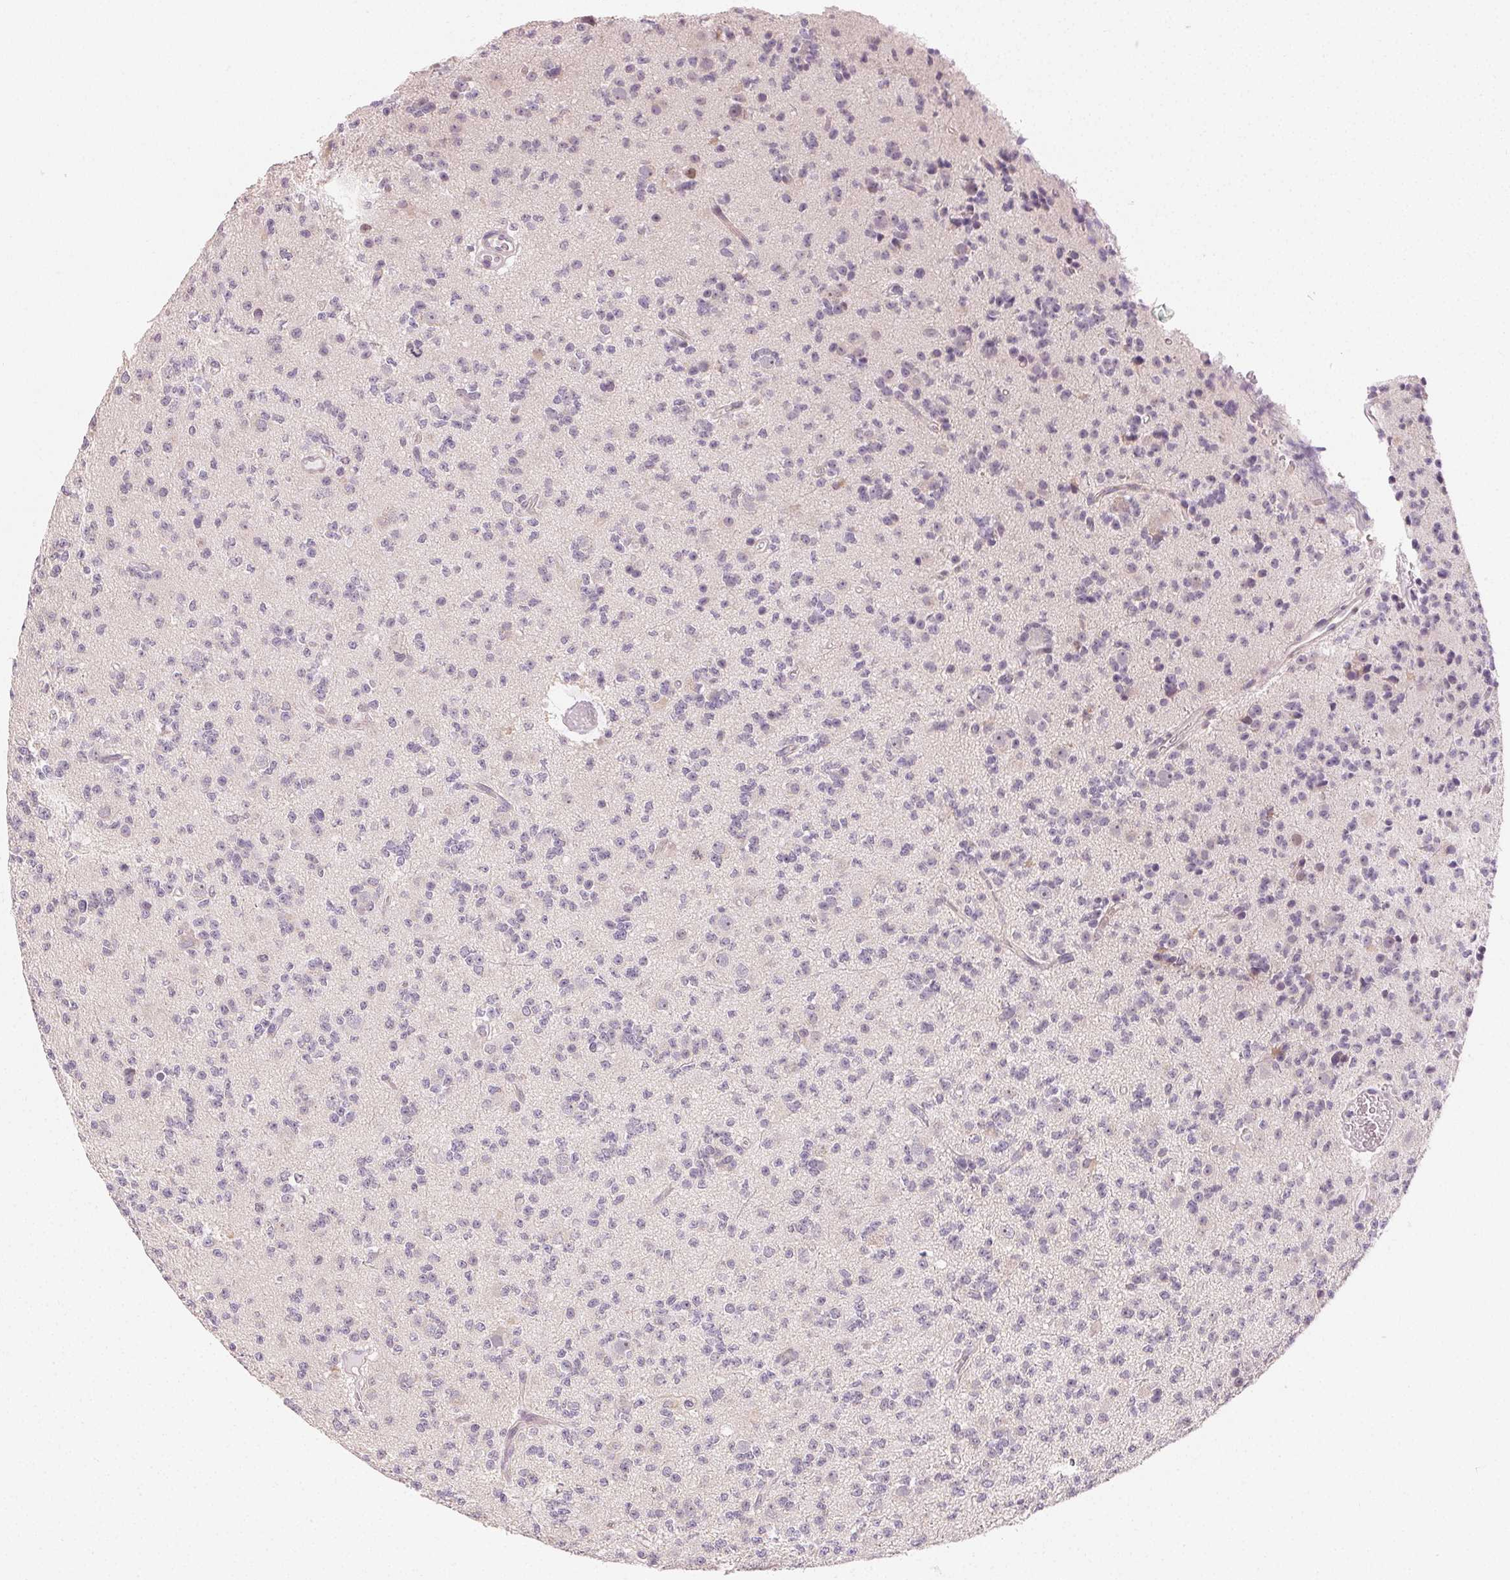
{"staining": {"intensity": "negative", "quantity": "none", "location": "none"}, "tissue": "glioma", "cell_type": "Tumor cells", "image_type": "cancer", "snomed": [{"axis": "morphology", "description": "Glioma, malignant, High grade"}, {"axis": "topography", "description": "Brain"}], "caption": "Tumor cells are negative for brown protein staining in glioma.", "gene": "MYBL1", "patient": {"sex": "male", "age": 36}}